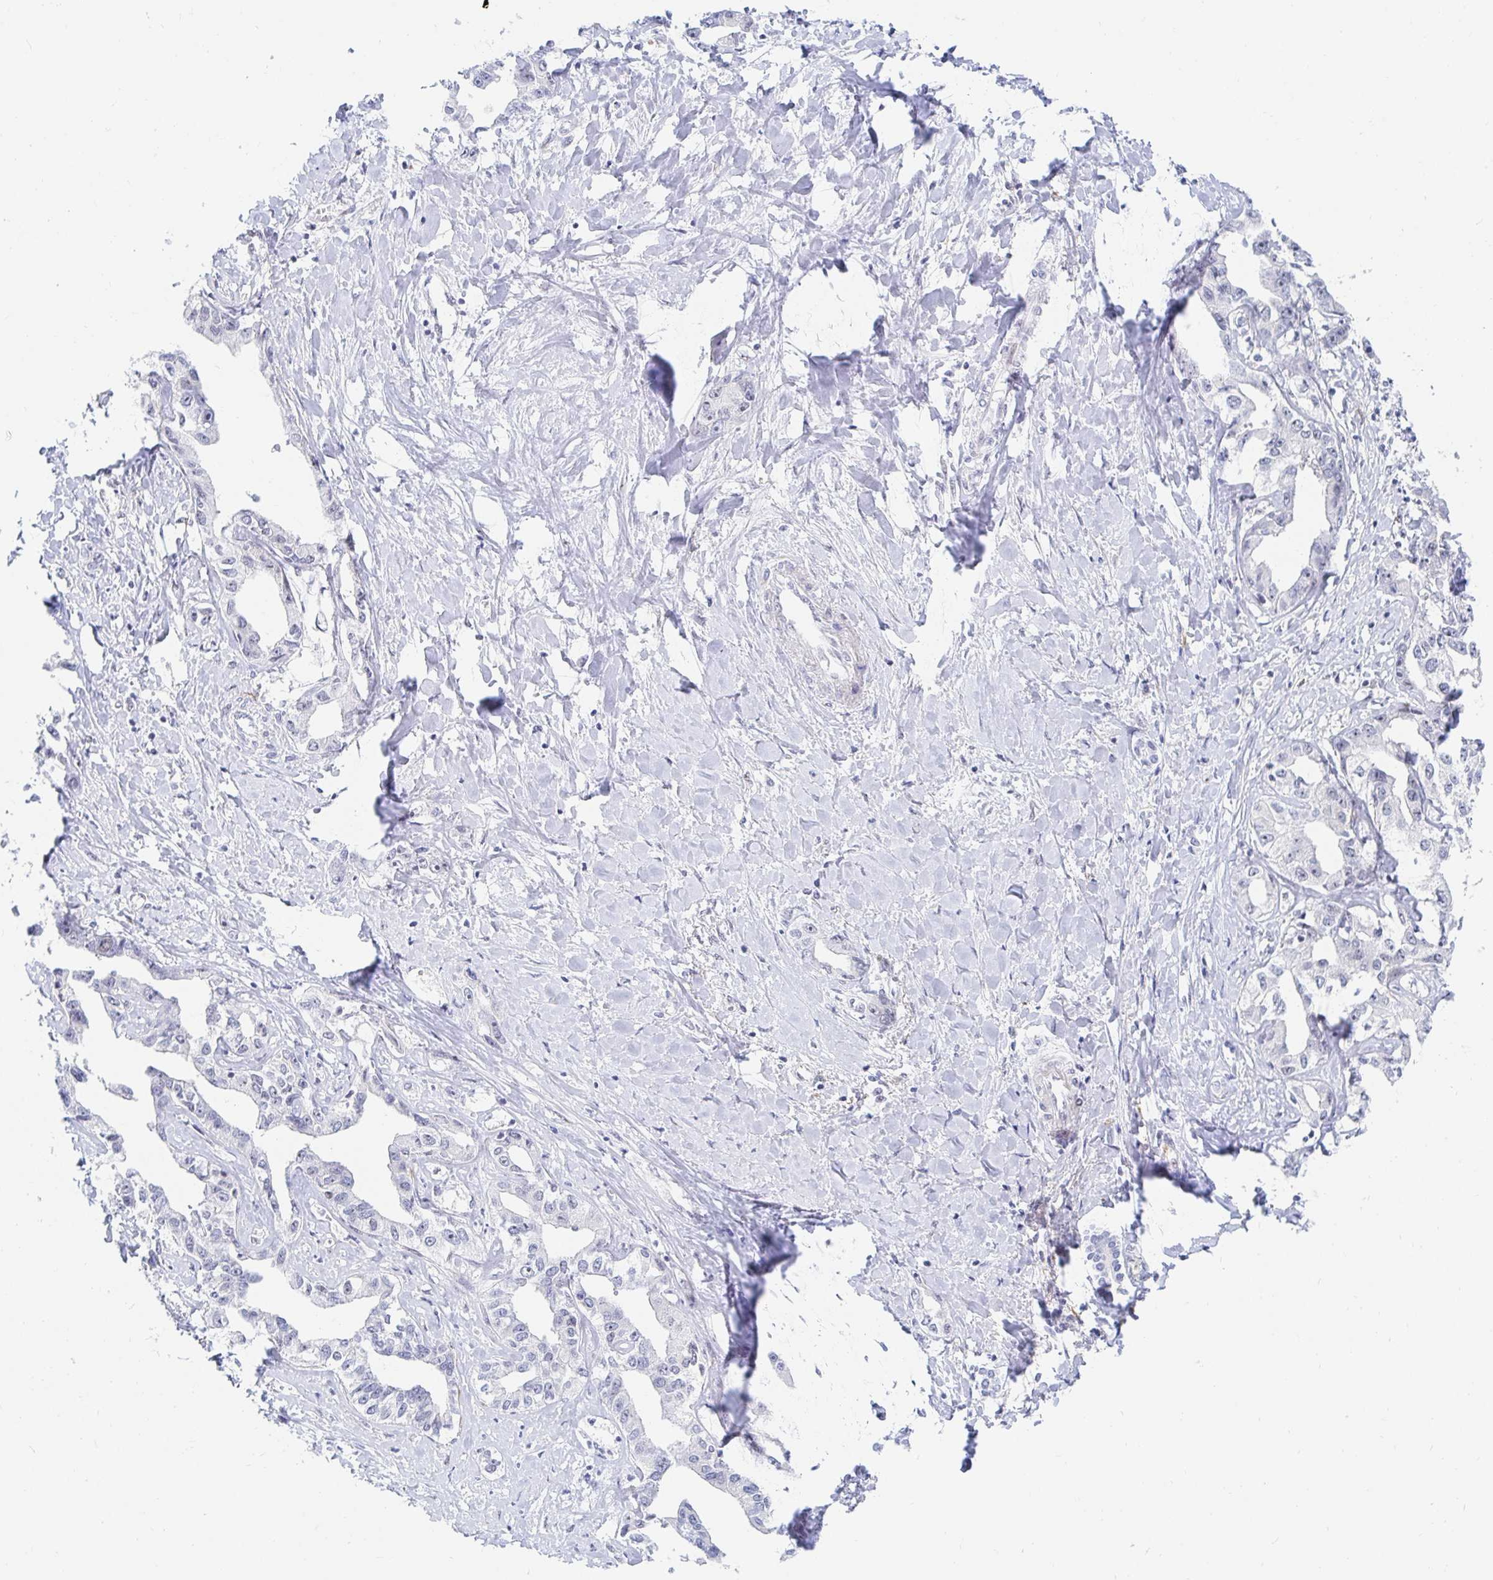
{"staining": {"intensity": "negative", "quantity": "none", "location": "none"}, "tissue": "liver cancer", "cell_type": "Tumor cells", "image_type": "cancer", "snomed": [{"axis": "morphology", "description": "Cholangiocarcinoma"}, {"axis": "topography", "description": "Liver"}], "caption": "Immunohistochemical staining of liver cholangiocarcinoma exhibits no significant positivity in tumor cells. (Brightfield microscopy of DAB immunohistochemistry at high magnification).", "gene": "COL28A1", "patient": {"sex": "male", "age": 59}}